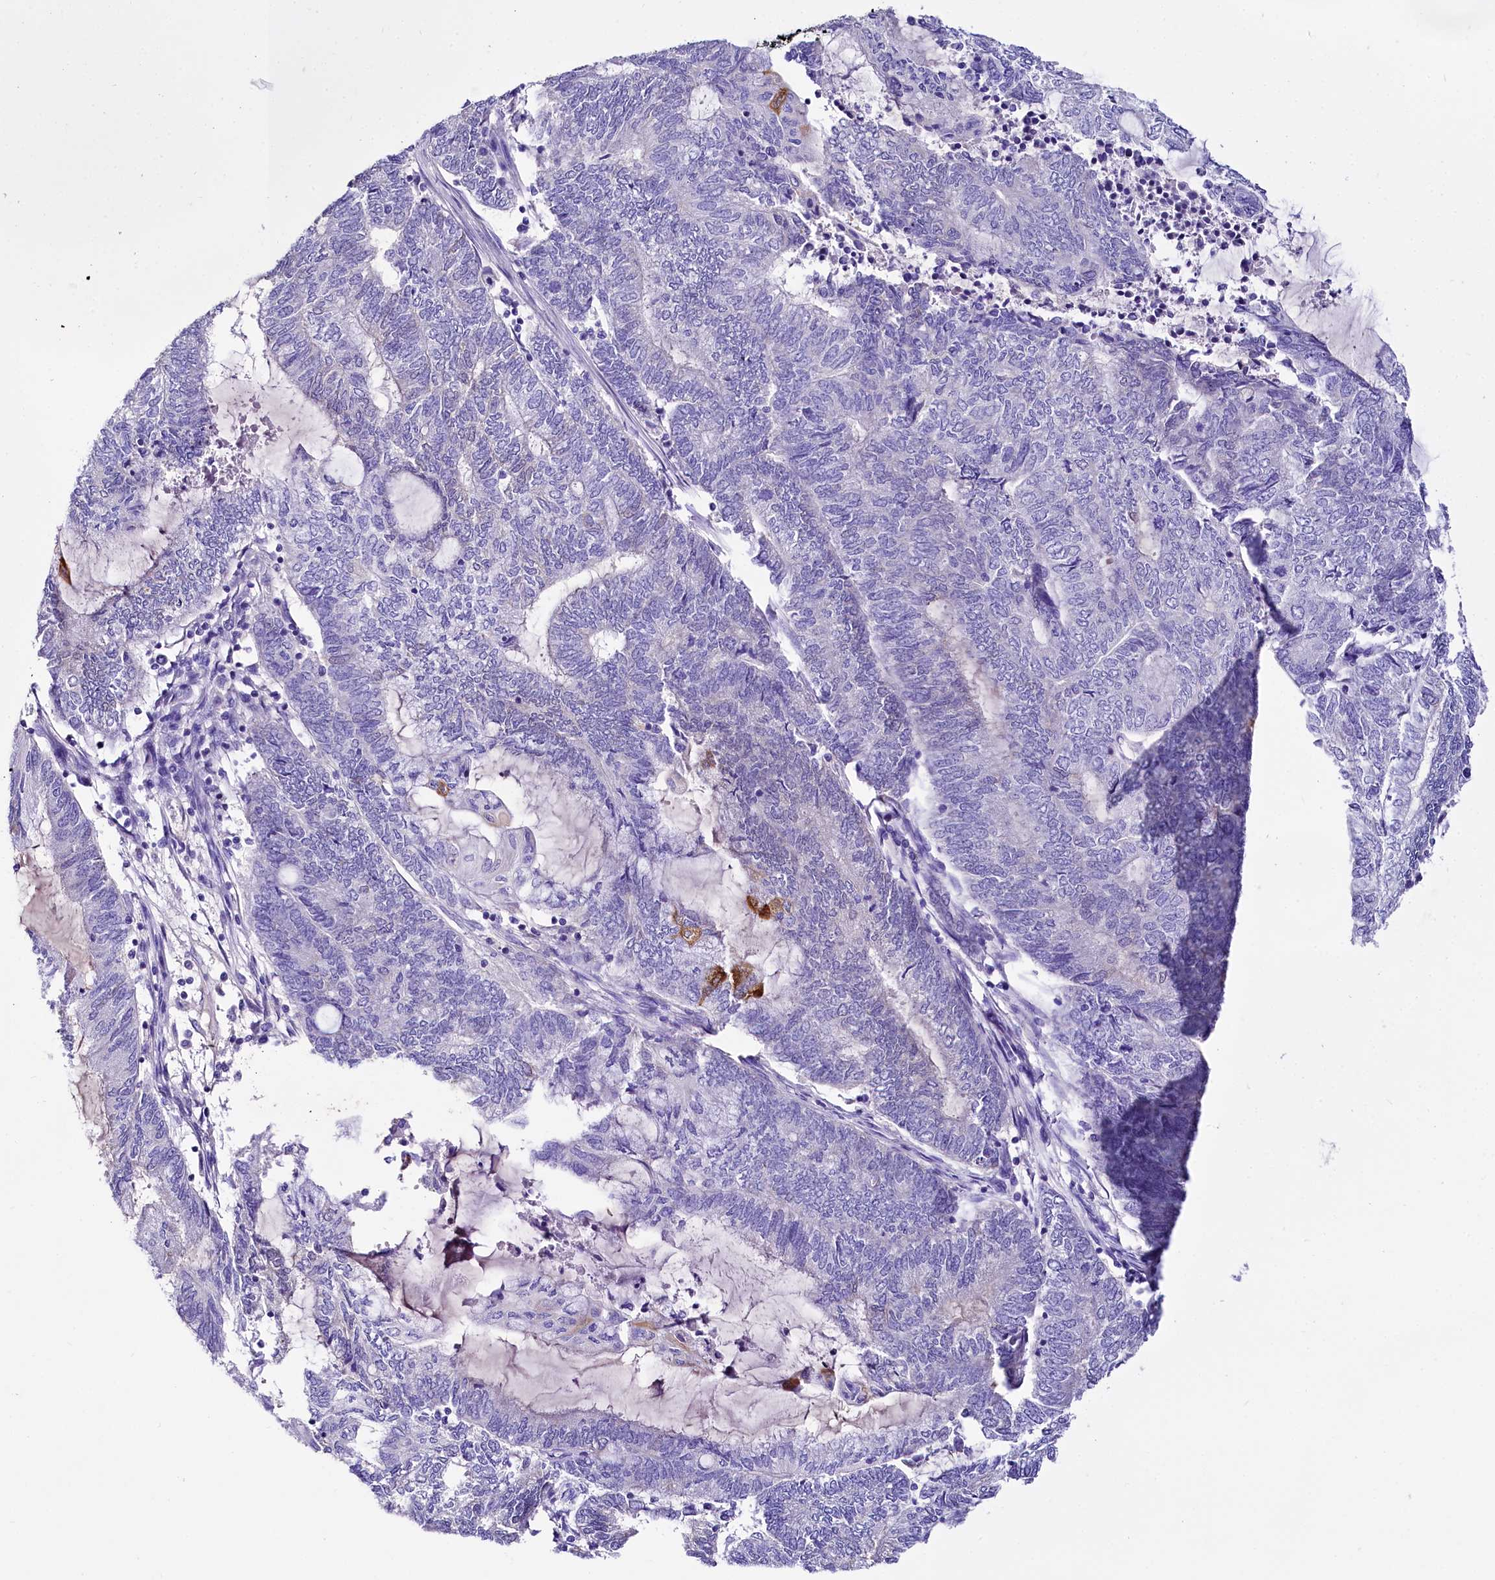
{"staining": {"intensity": "negative", "quantity": "none", "location": "none"}, "tissue": "endometrial cancer", "cell_type": "Tumor cells", "image_type": "cancer", "snomed": [{"axis": "morphology", "description": "Adenocarcinoma, NOS"}, {"axis": "topography", "description": "Uterus"}, {"axis": "topography", "description": "Endometrium"}], "caption": "This is a image of immunohistochemistry staining of endometrial adenocarcinoma, which shows no staining in tumor cells.", "gene": "A2ML1", "patient": {"sex": "female", "age": 70}}